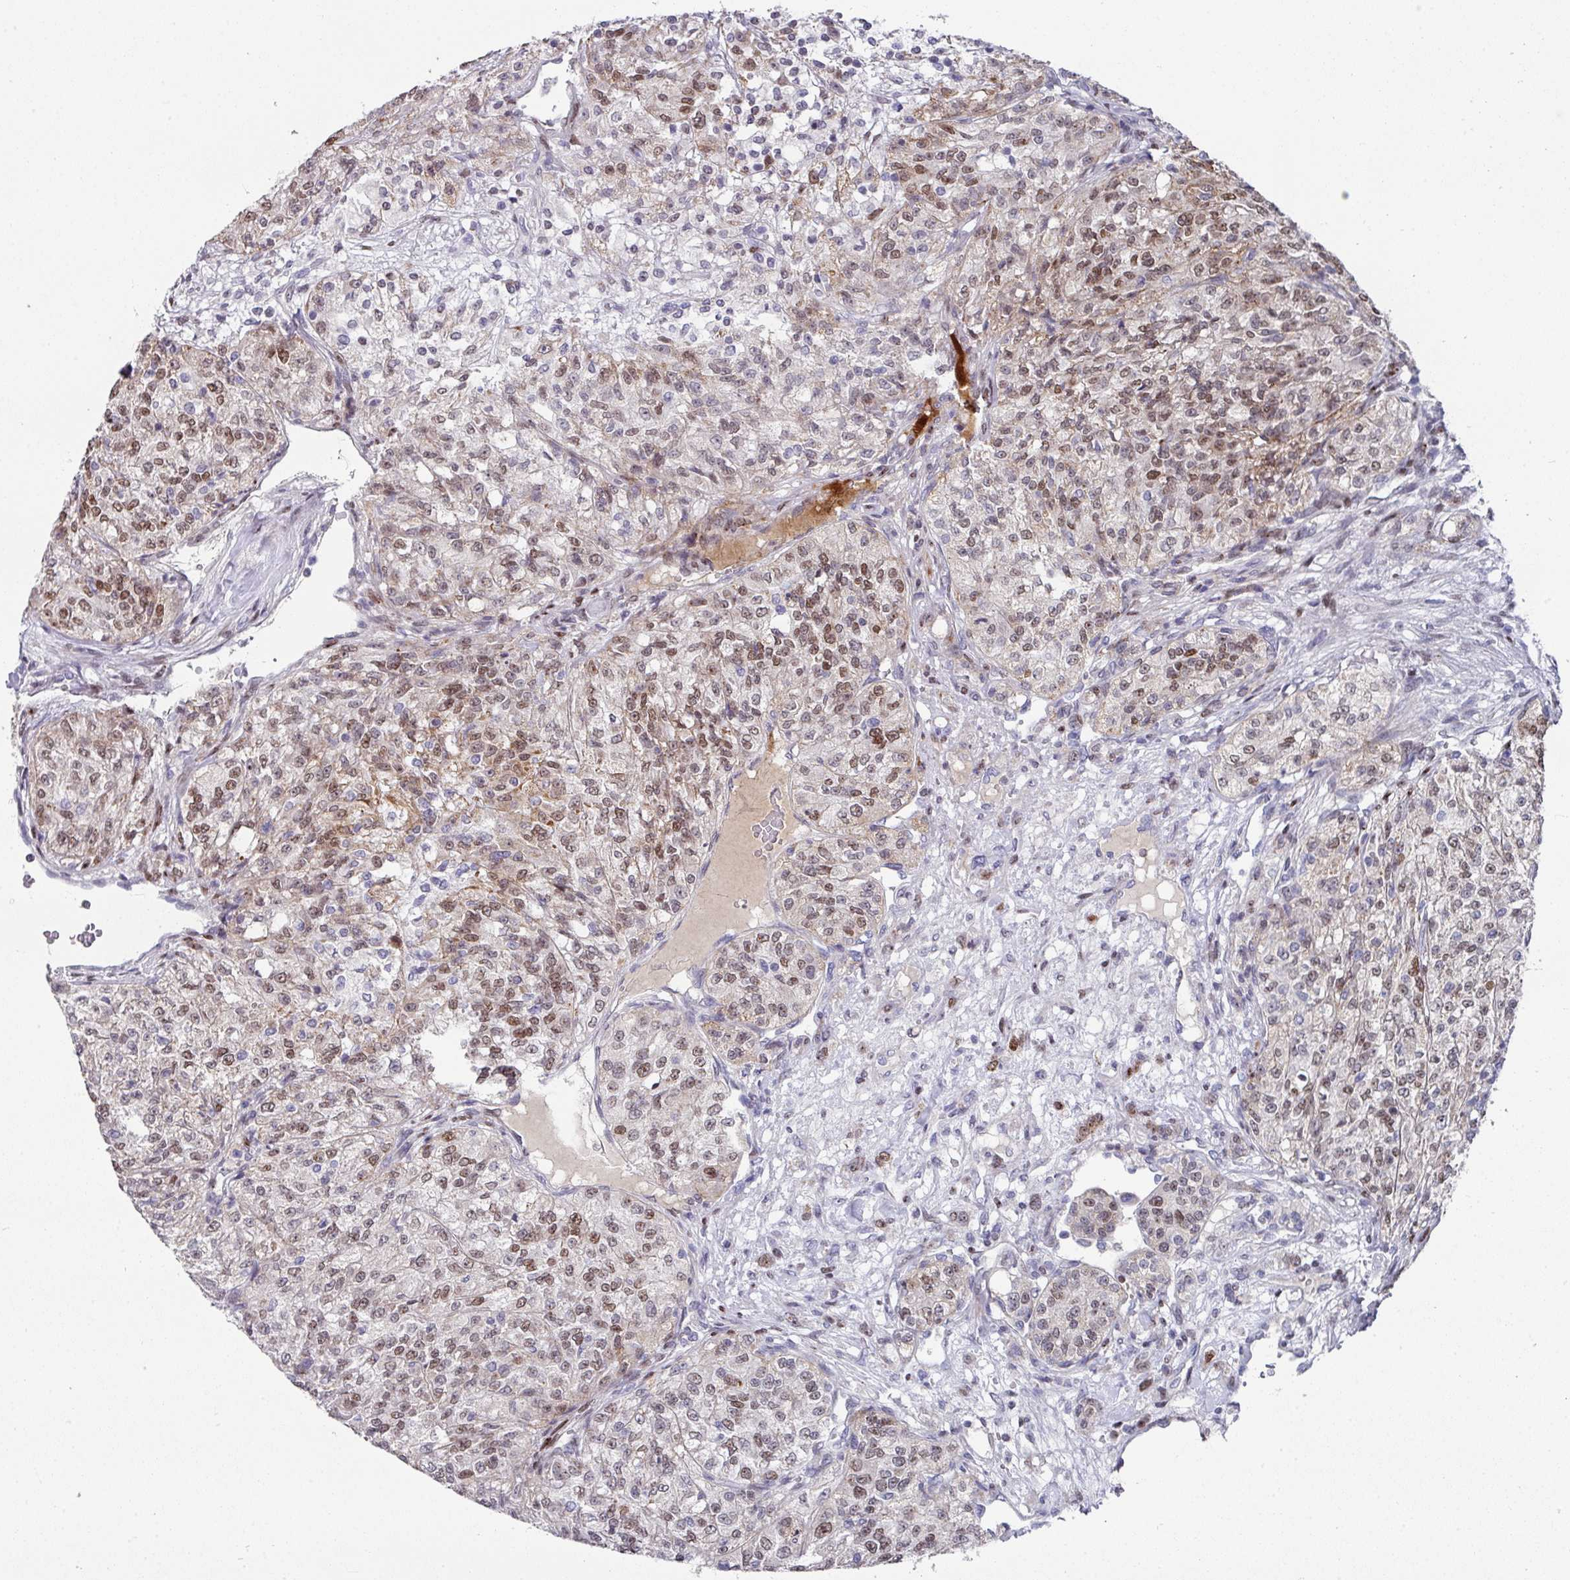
{"staining": {"intensity": "moderate", "quantity": "25%-75%", "location": "nuclear"}, "tissue": "renal cancer", "cell_type": "Tumor cells", "image_type": "cancer", "snomed": [{"axis": "morphology", "description": "Adenocarcinoma, NOS"}, {"axis": "topography", "description": "Kidney"}], "caption": "Moderate nuclear staining is present in approximately 25%-75% of tumor cells in renal cancer.", "gene": "CBX7", "patient": {"sex": "female", "age": 63}}